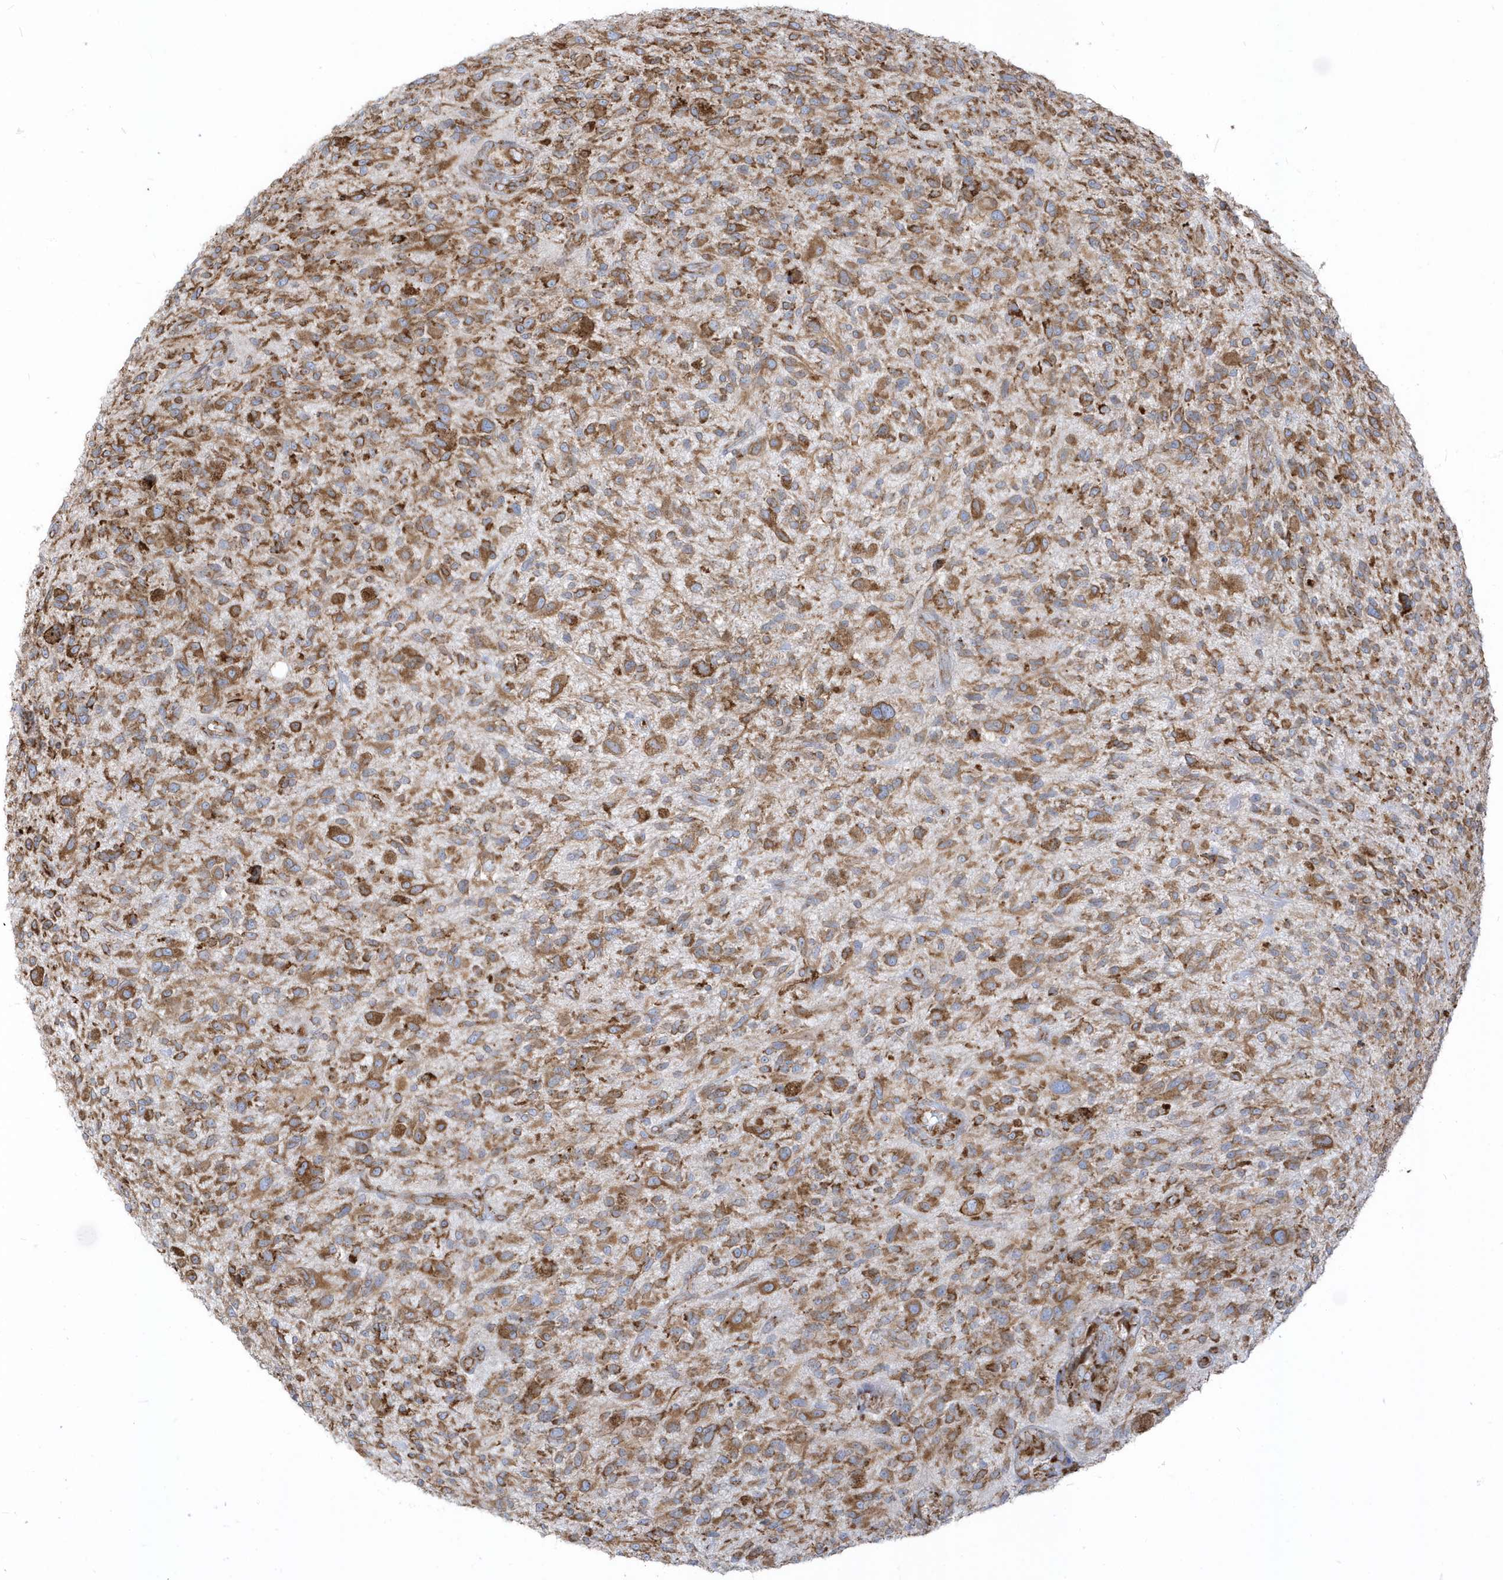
{"staining": {"intensity": "moderate", "quantity": ">75%", "location": "cytoplasmic/membranous"}, "tissue": "glioma", "cell_type": "Tumor cells", "image_type": "cancer", "snomed": [{"axis": "morphology", "description": "Glioma, malignant, High grade"}, {"axis": "topography", "description": "Brain"}], "caption": "Immunohistochemistry histopathology image of human high-grade glioma (malignant) stained for a protein (brown), which displays medium levels of moderate cytoplasmic/membranous expression in approximately >75% of tumor cells.", "gene": "PDIA6", "patient": {"sex": "male", "age": 47}}